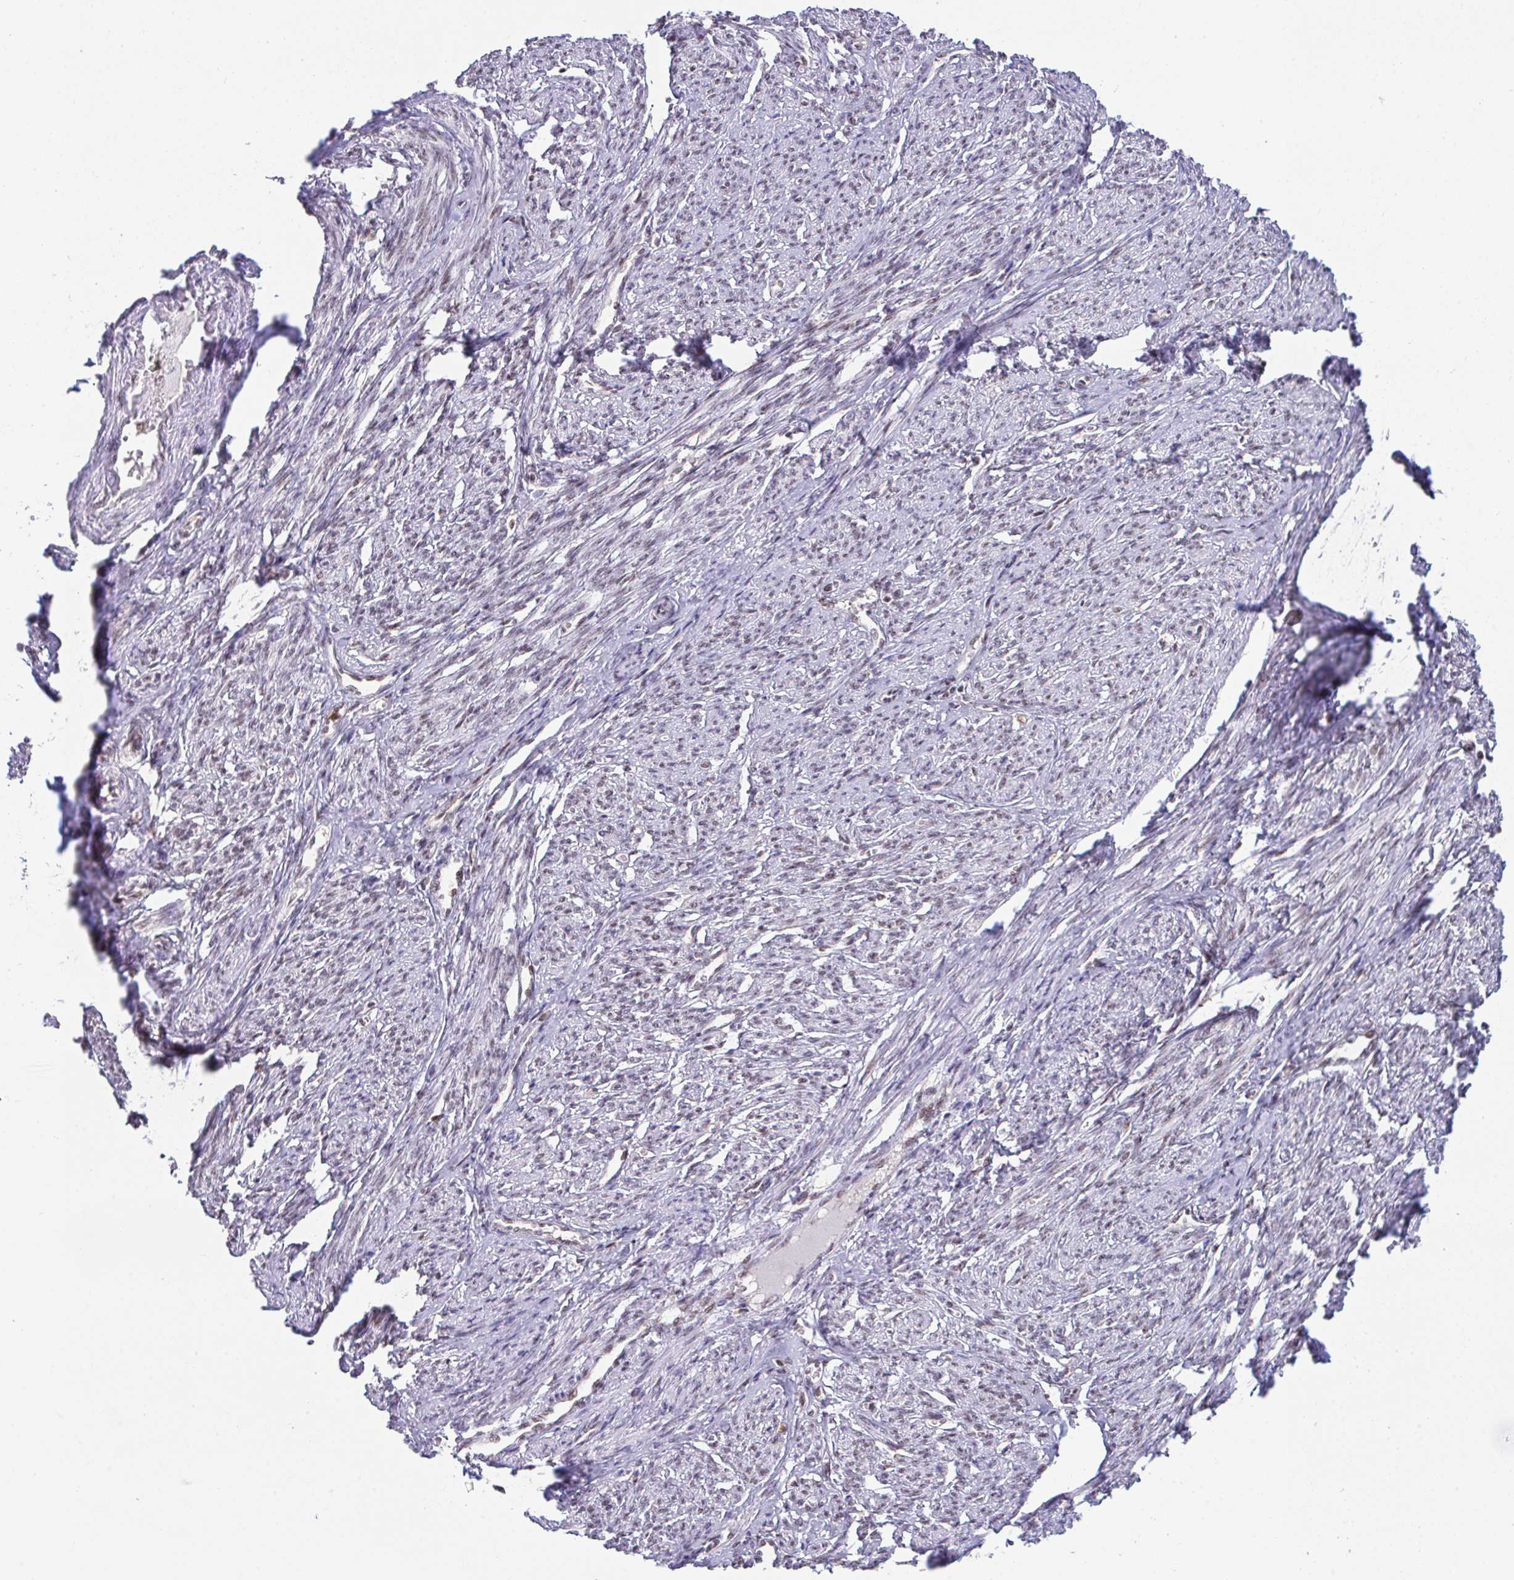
{"staining": {"intensity": "weak", "quantity": "25%-75%", "location": "nuclear"}, "tissue": "smooth muscle", "cell_type": "Smooth muscle cells", "image_type": "normal", "snomed": [{"axis": "morphology", "description": "Normal tissue, NOS"}, {"axis": "topography", "description": "Smooth muscle"}], "caption": "Smooth muscle cells show low levels of weak nuclear expression in approximately 25%-75% of cells in unremarkable smooth muscle.", "gene": "OR6K3", "patient": {"sex": "female", "age": 65}}